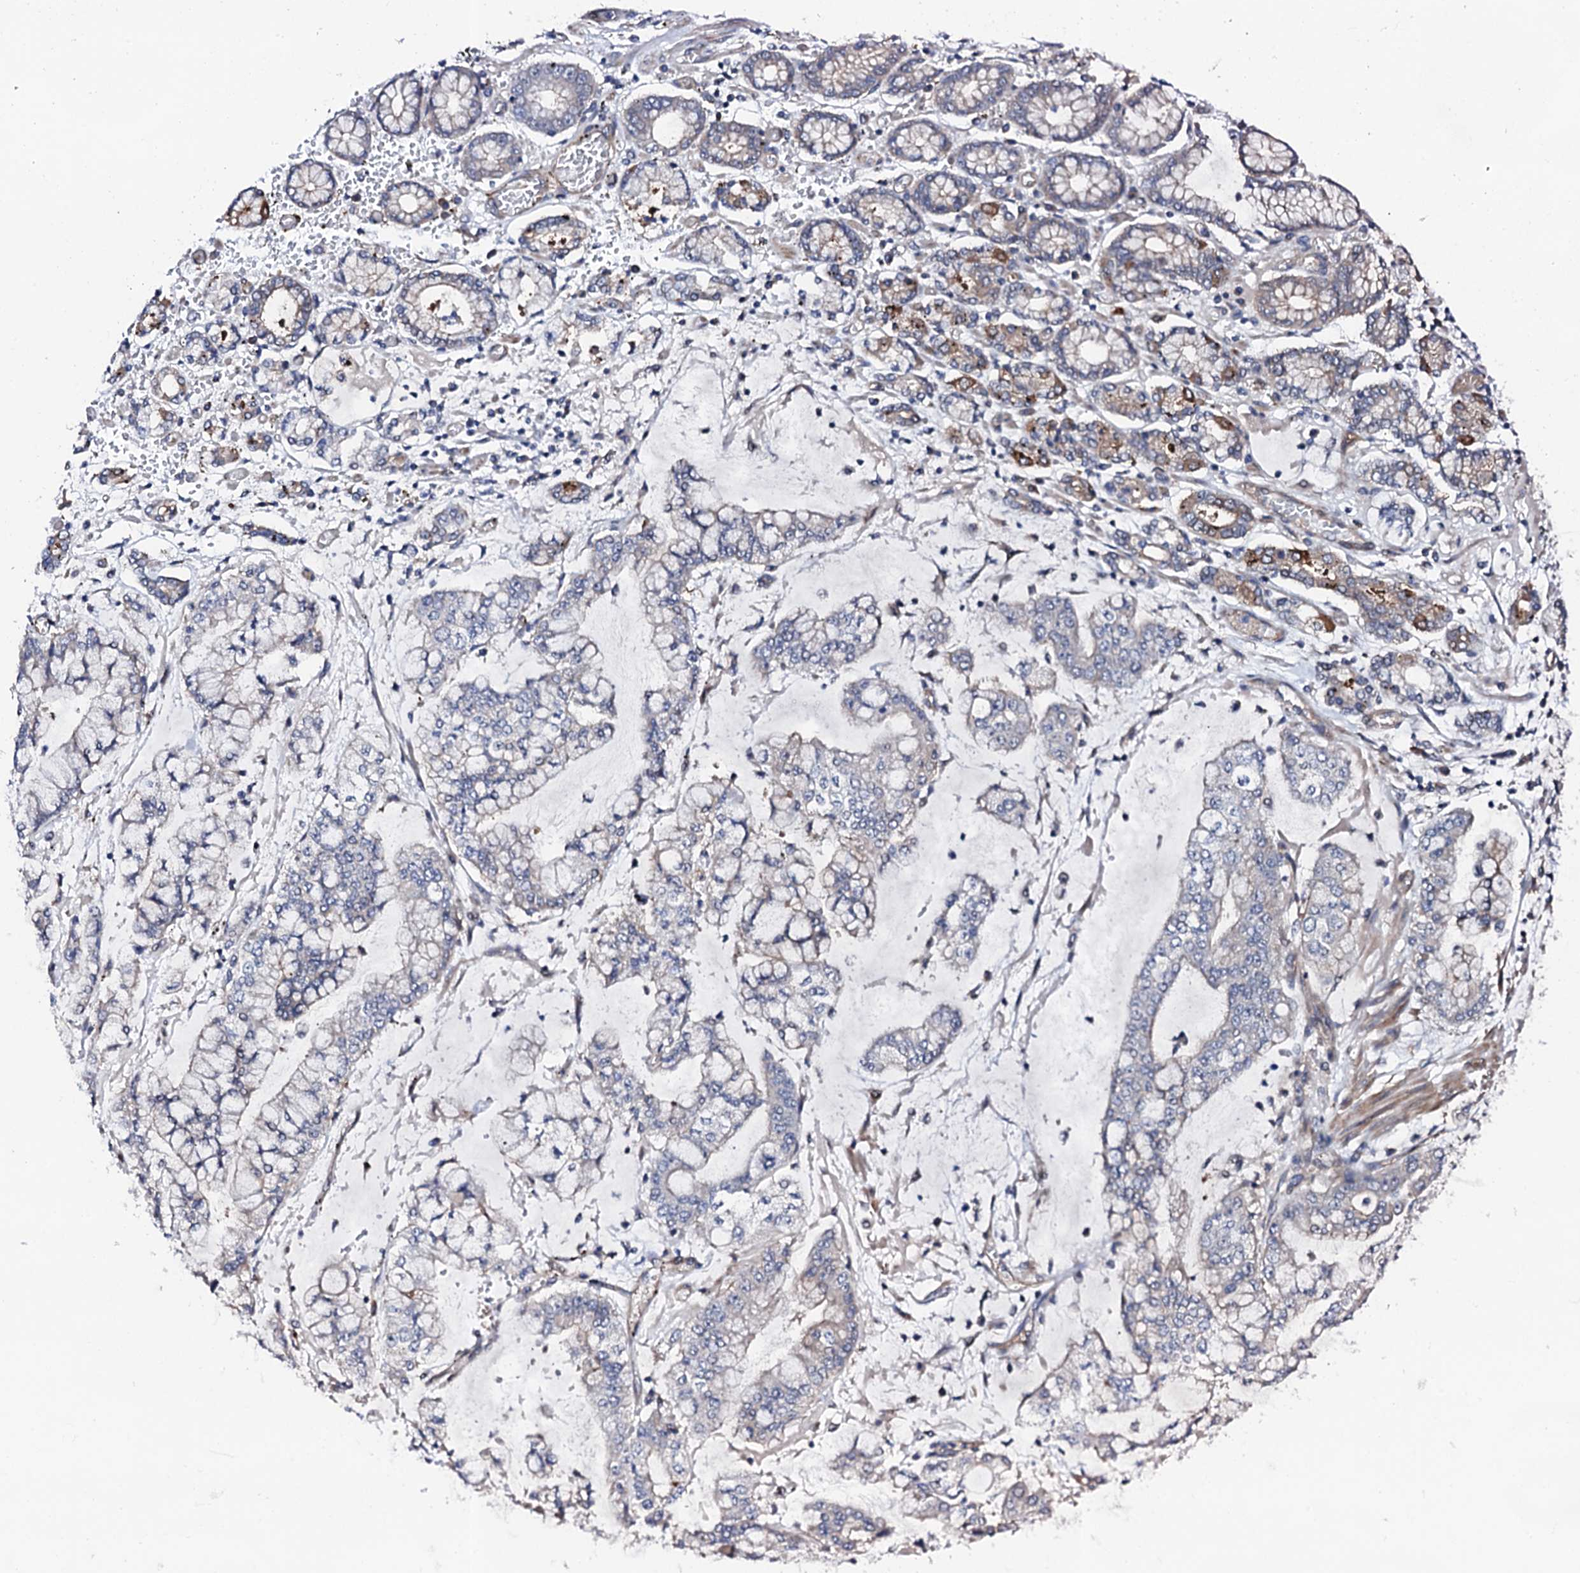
{"staining": {"intensity": "negative", "quantity": "none", "location": "none"}, "tissue": "stomach cancer", "cell_type": "Tumor cells", "image_type": "cancer", "snomed": [{"axis": "morphology", "description": "Normal tissue, NOS"}, {"axis": "morphology", "description": "Adenocarcinoma, NOS"}, {"axis": "topography", "description": "Stomach, upper"}, {"axis": "topography", "description": "Stomach"}], "caption": "IHC histopathology image of neoplastic tissue: adenocarcinoma (stomach) stained with DAB exhibits no significant protein expression in tumor cells.", "gene": "CIAO2A", "patient": {"sex": "male", "age": 76}}